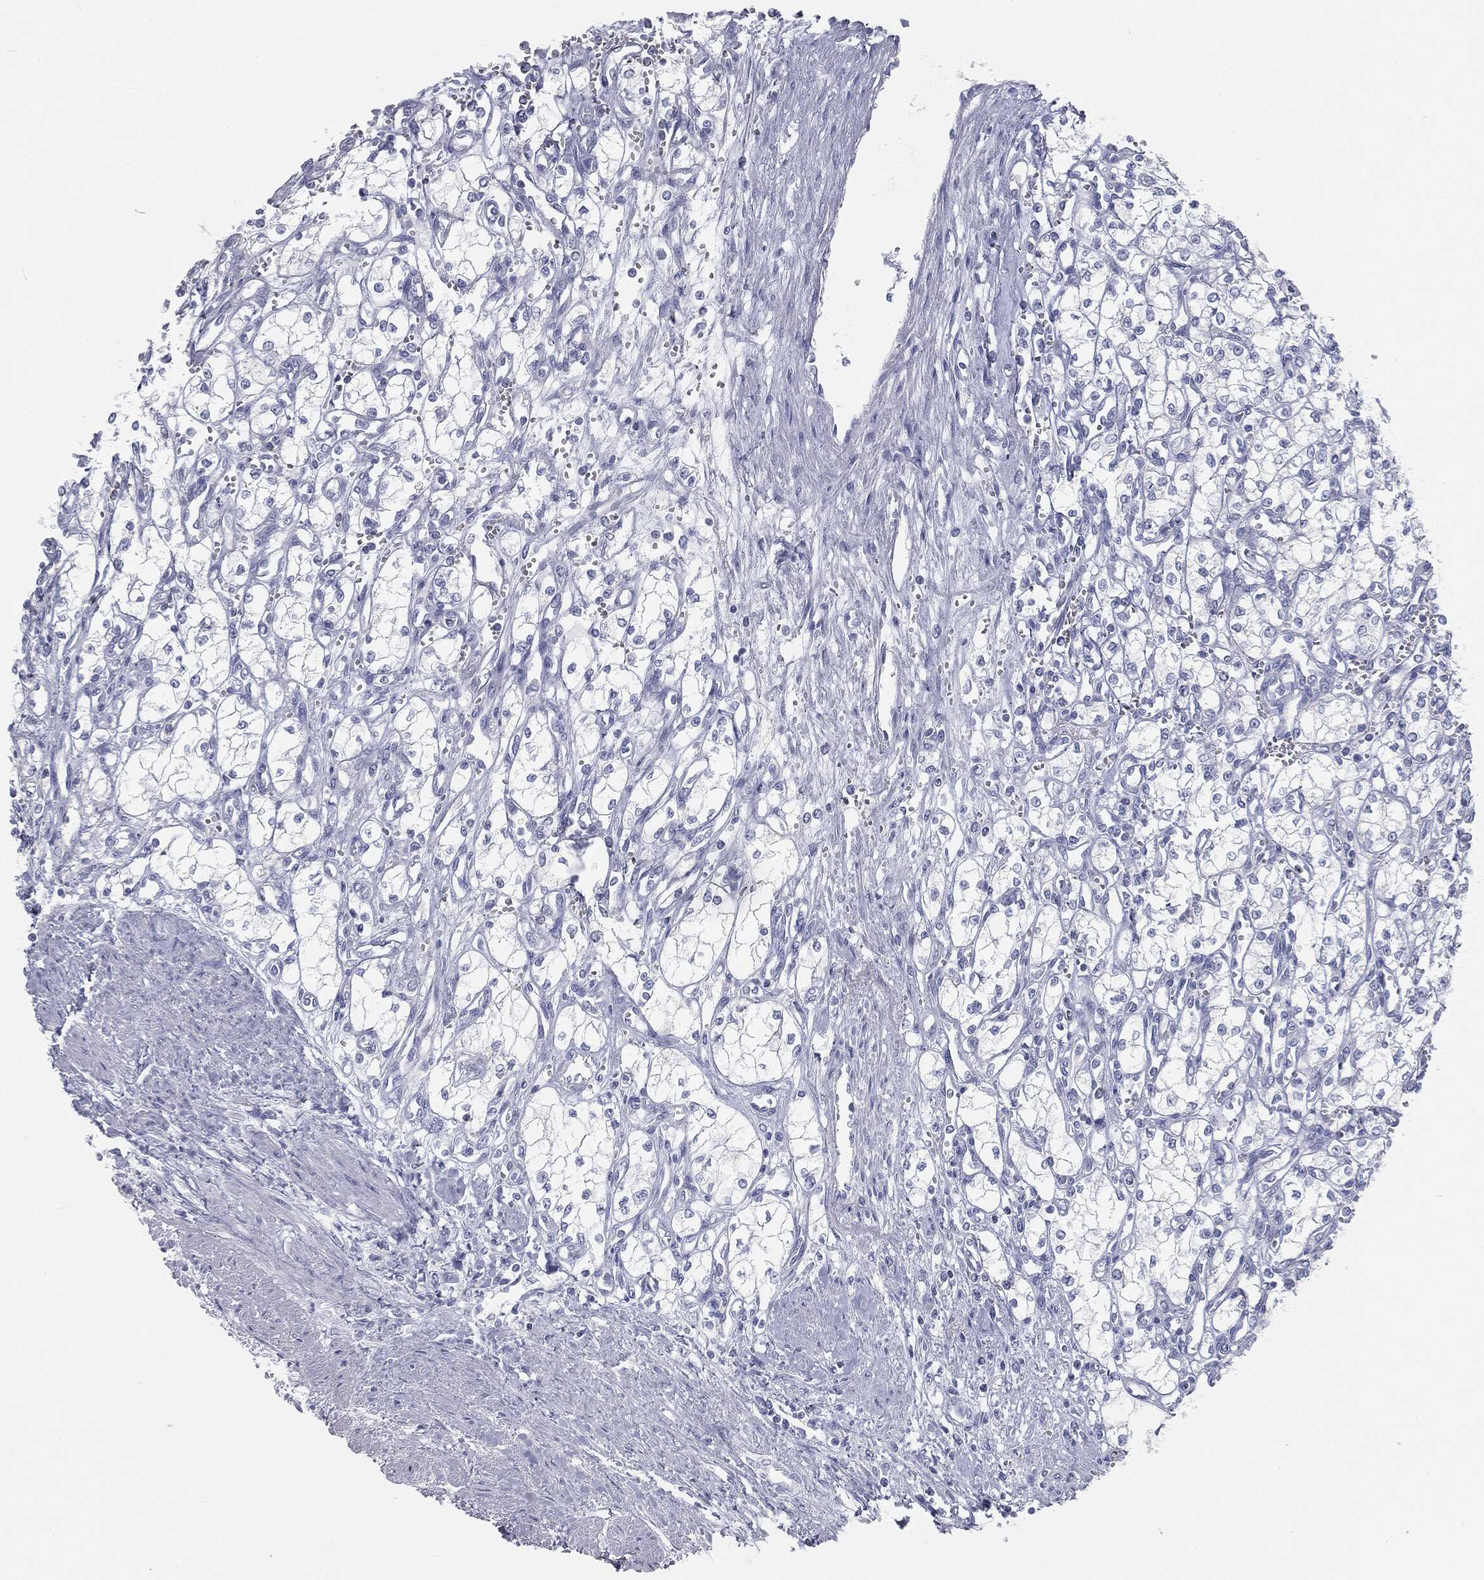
{"staining": {"intensity": "negative", "quantity": "none", "location": "none"}, "tissue": "renal cancer", "cell_type": "Tumor cells", "image_type": "cancer", "snomed": [{"axis": "morphology", "description": "Adenocarcinoma, NOS"}, {"axis": "topography", "description": "Kidney"}], "caption": "Histopathology image shows no protein positivity in tumor cells of adenocarcinoma (renal) tissue.", "gene": "CAV3", "patient": {"sex": "male", "age": 59}}